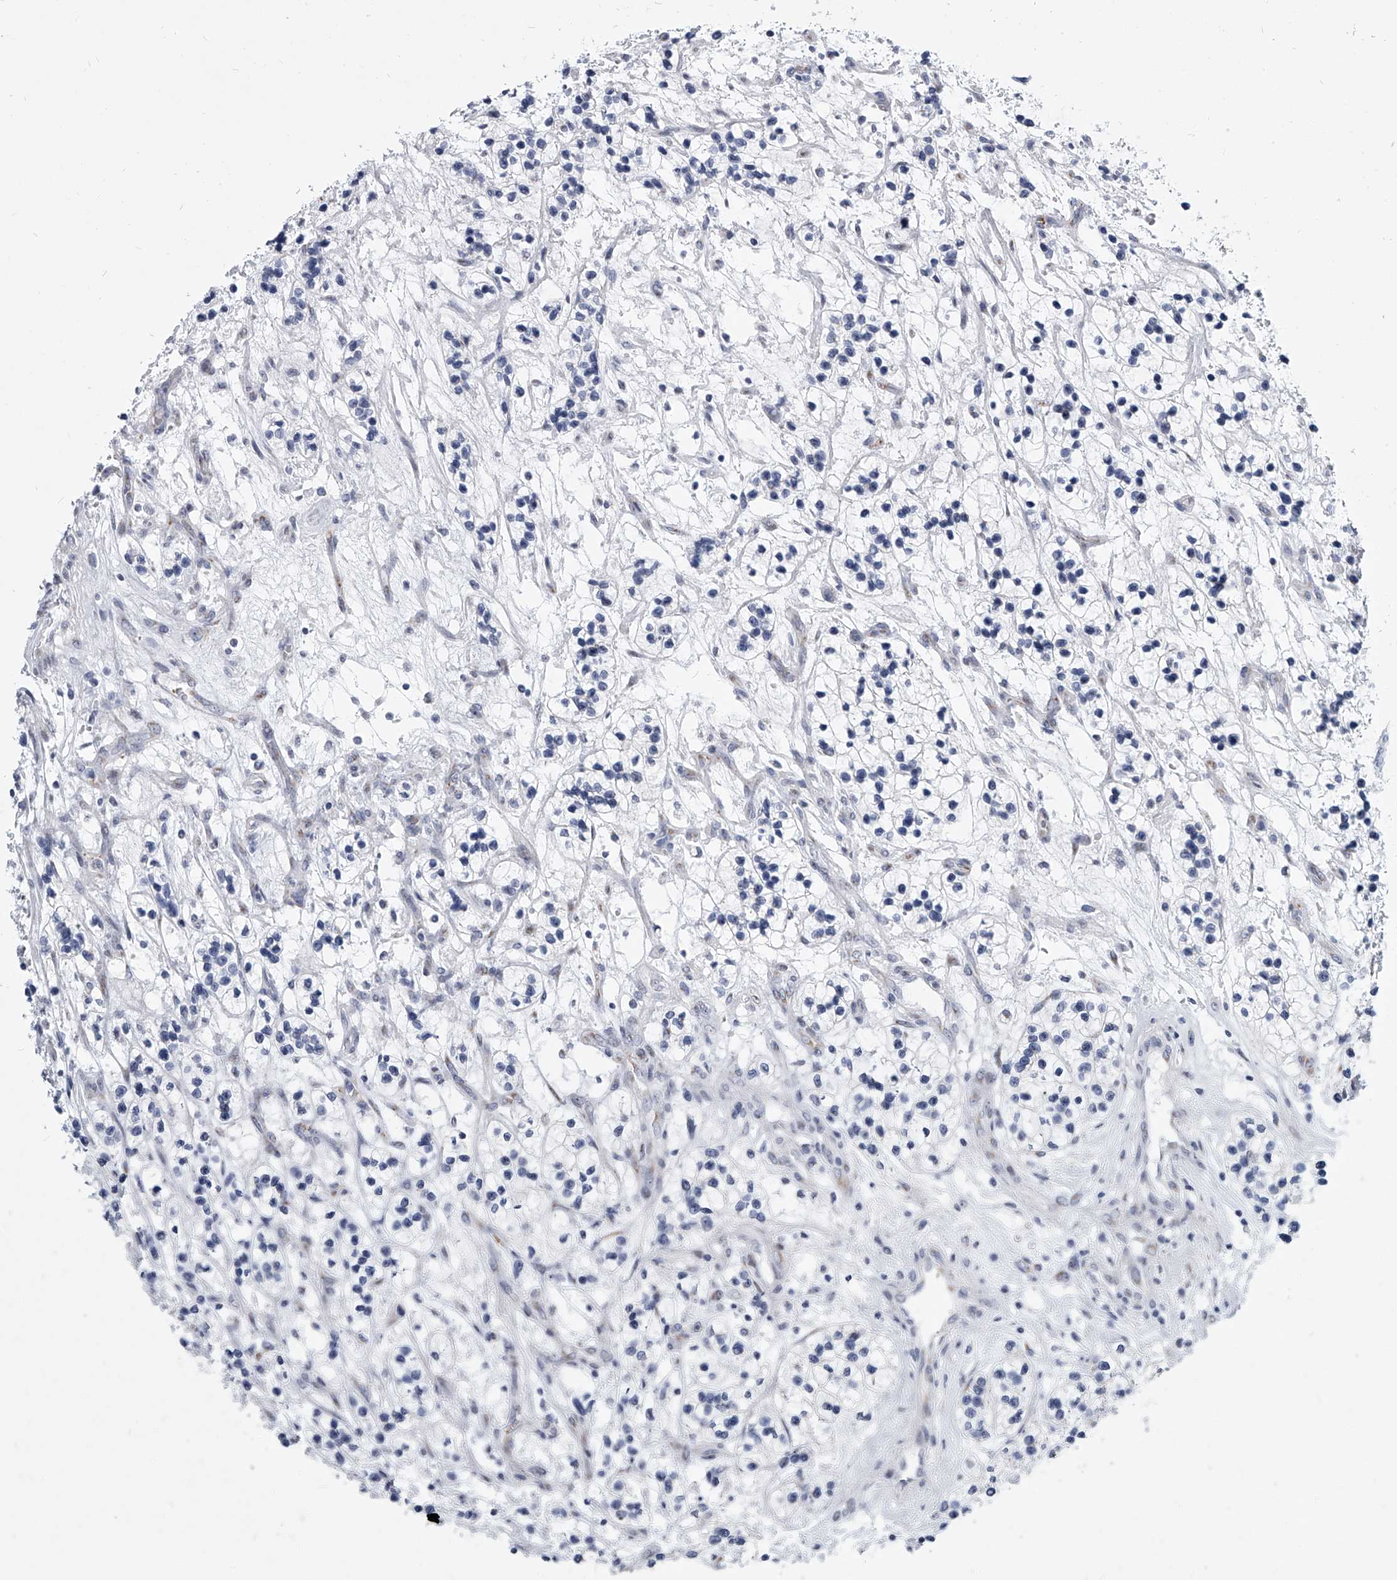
{"staining": {"intensity": "negative", "quantity": "none", "location": "none"}, "tissue": "renal cancer", "cell_type": "Tumor cells", "image_type": "cancer", "snomed": [{"axis": "morphology", "description": "Adenocarcinoma, NOS"}, {"axis": "topography", "description": "Kidney"}], "caption": "Tumor cells are negative for protein expression in human renal adenocarcinoma.", "gene": "EVA1C", "patient": {"sex": "female", "age": 57}}